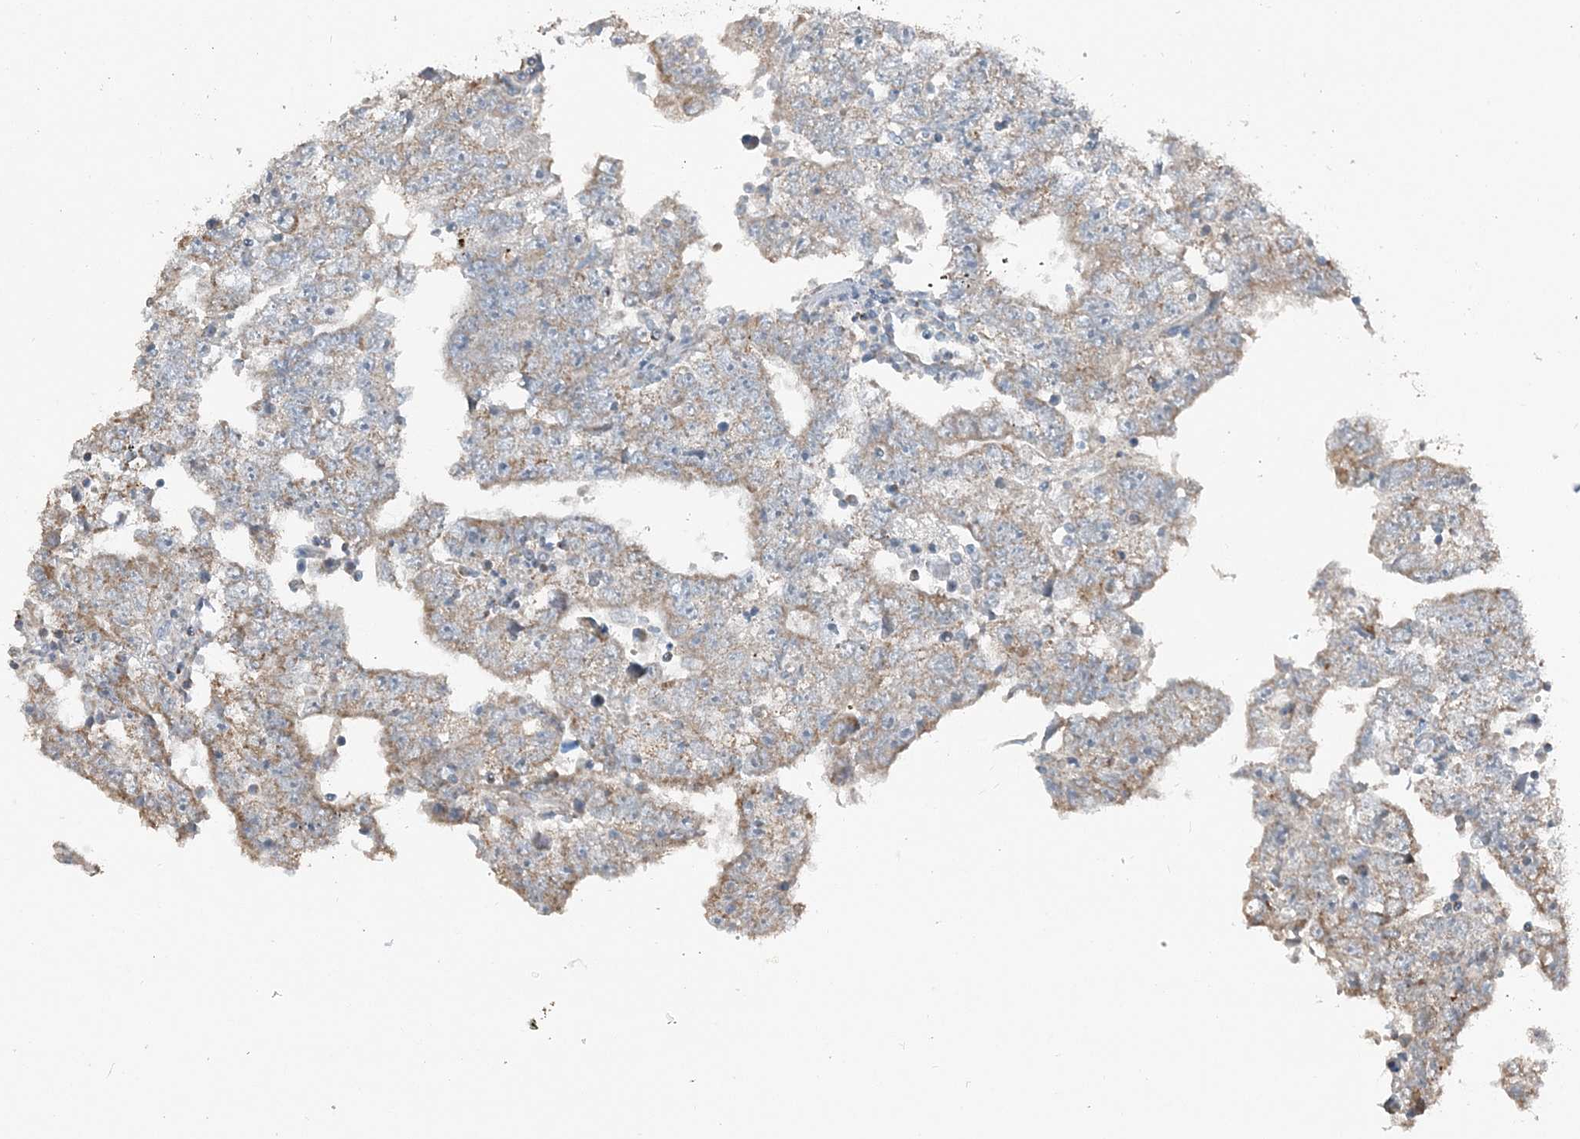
{"staining": {"intensity": "weak", "quantity": ">75%", "location": "cytoplasmic/membranous"}, "tissue": "testis cancer", "cell_type": "Tumor cells", "image_type": "cancer", "snomed": [{"axis": "morphology", "description": "Carcinoma, Embryonal, NOS"}, {"axis": "topography", "description": "Testis"}], "caption": "Weak cytoplasmic/membranous protein staining is identified in about >75% of tumor cells in testis cancer (embryonal carcinoma).", "gene": "SUCLG1", "patient": {"sex": "male", "age": 25}}